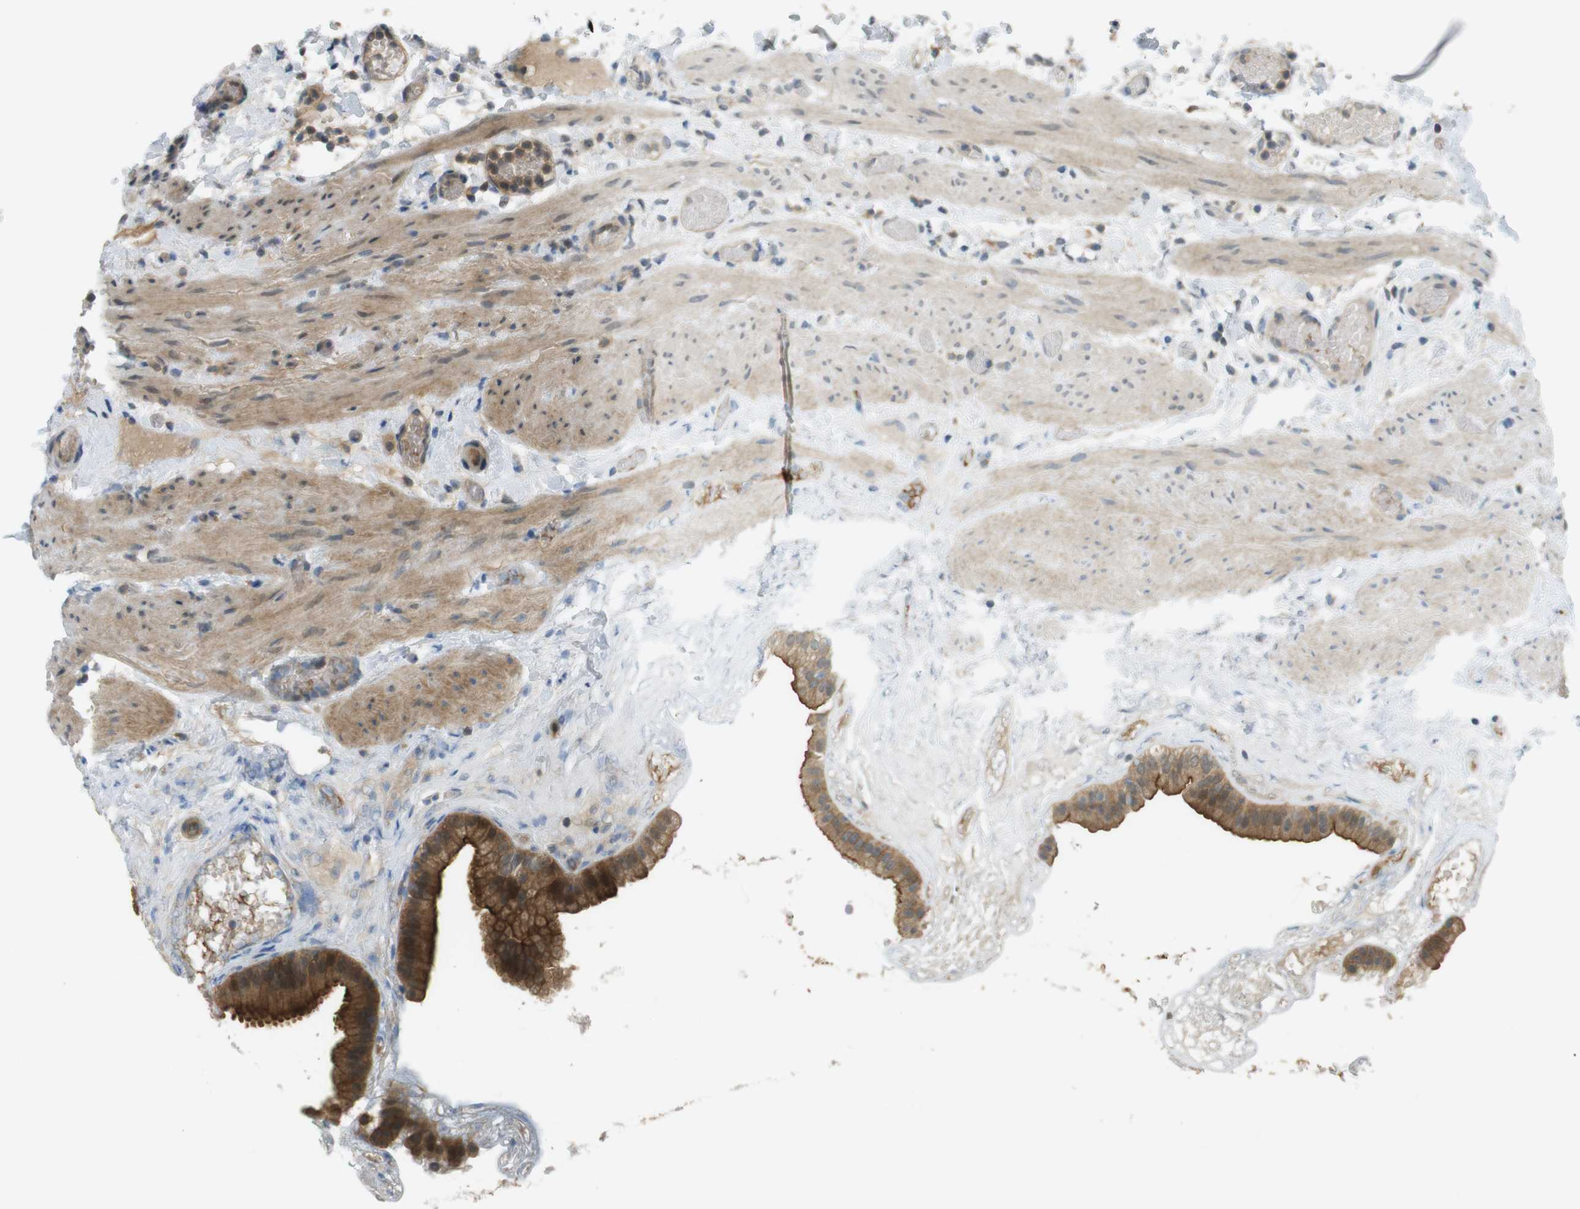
{"staining": {"intensity": "strong", "quantity": ">75%", "location": "cytoplasmic/membranous"}, "tissue": "gallbladder", "cell_type": "Glandular cells", "image_type": "normal", "snomed": [{"axis": "morphology", "description": "Normal tissue, NOS"}, {"axis": "topography", "description": "Gallbladder"}], "caption": "Immunohistochemistry of unremarkable gallbladder shows high levels of strong cytoplasmic/membranous staining in approximately >75% of glandular cells. (Brightfield microscopy of DAB IHC at high magnification).", "gene": "ZDHHC20", "patient": {"sex": "female", "age": 26}}